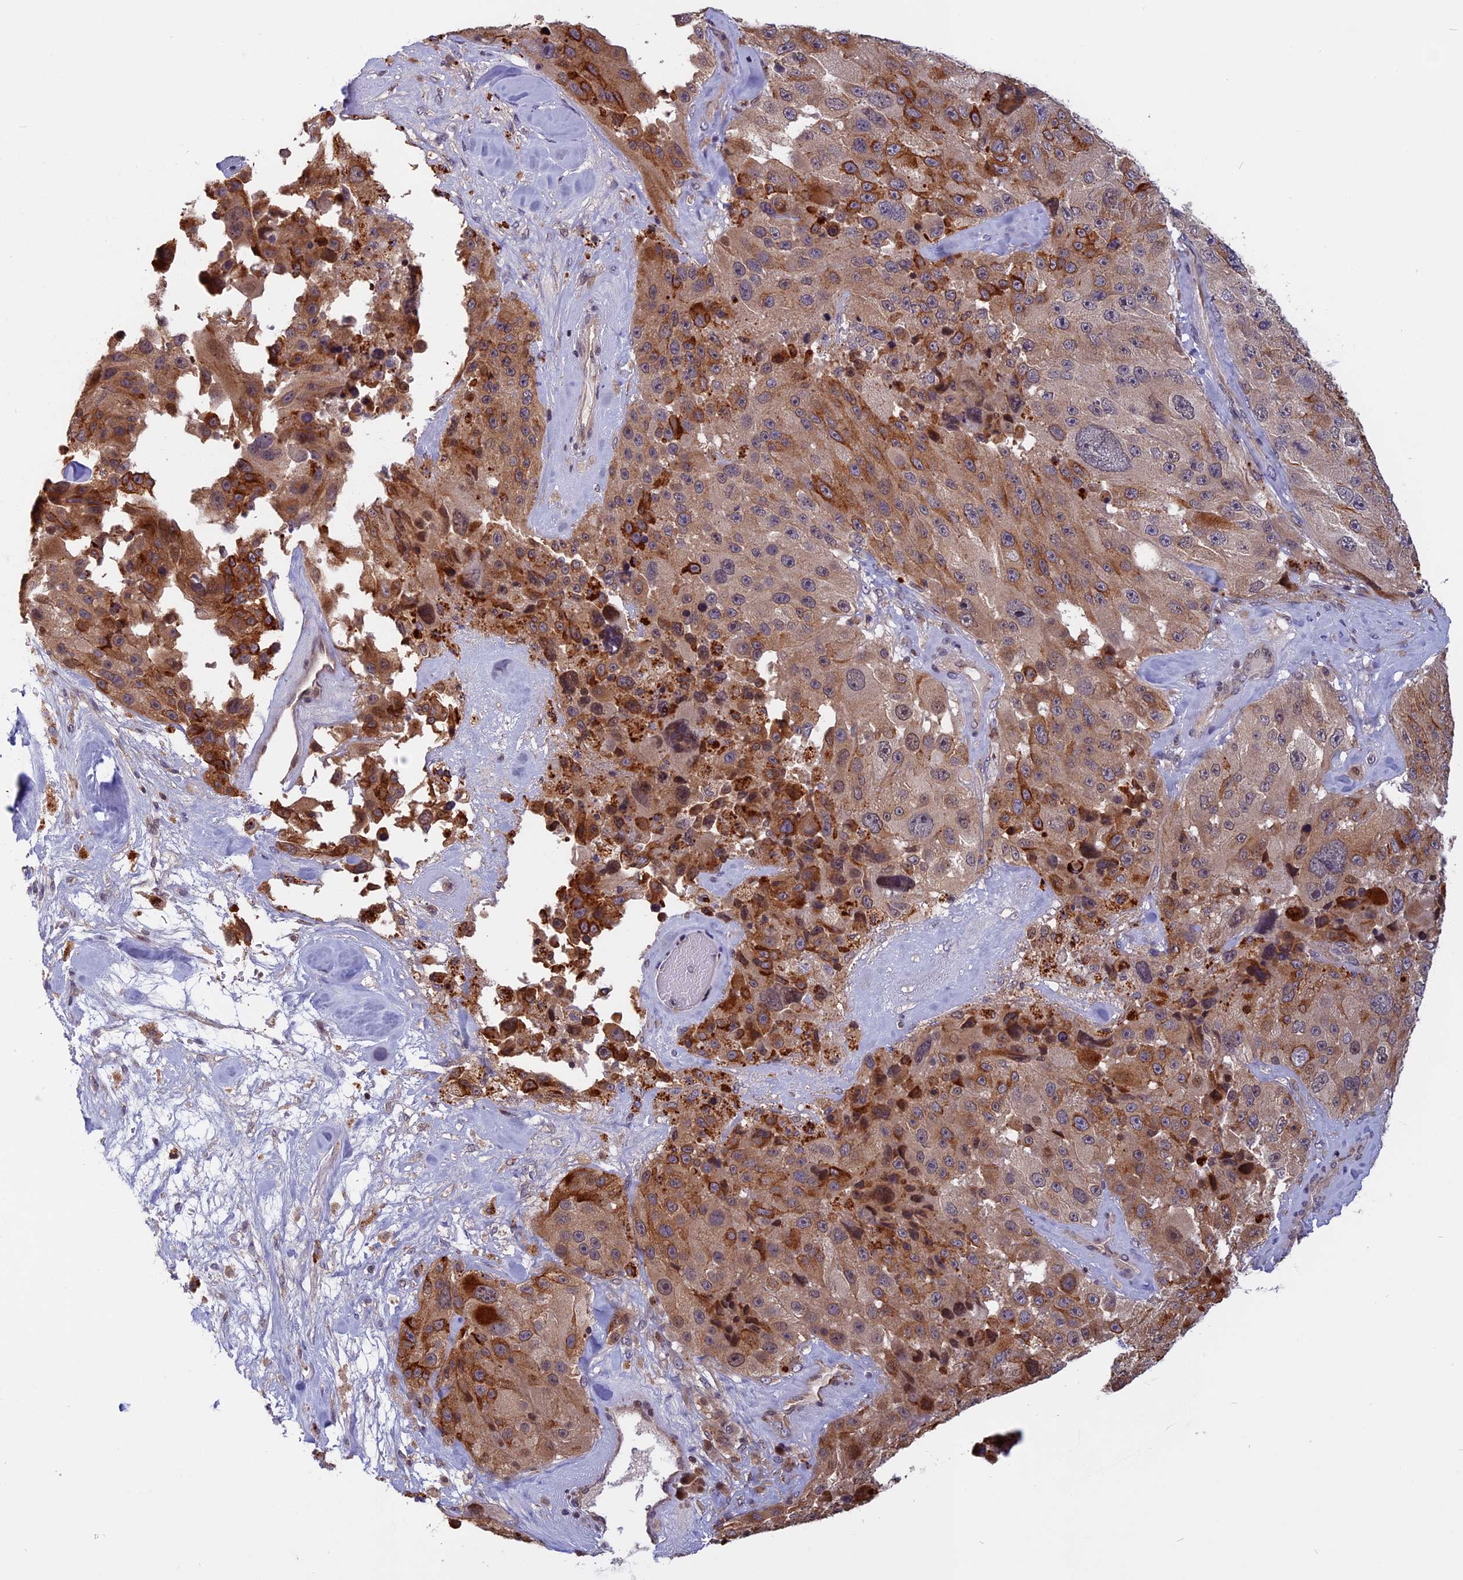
{"staining": {"intensity": "moderate", "quantity": ">75%", "location": "cytoplasmic/membranous"}, "tissue": "melanoma", "cell_type": "Tumor cells", "image_type": "cancer", "snomed": [{"axis": "morphology", "description": "Malignant melanoma, Metastatic site"}, {"axis": "topography", "description": "Lymph node"}], "caption": "Immunohistochemistry photomicrograph of malignant melanoma (metastatic site) stained for a protein (brown), which demonstrates medium levels of moderate cytoplasmic/membranous staining in about >75% of tumor cells.", "gene": "CCDC113", "patient": {"sex": "male", "age": 62}}